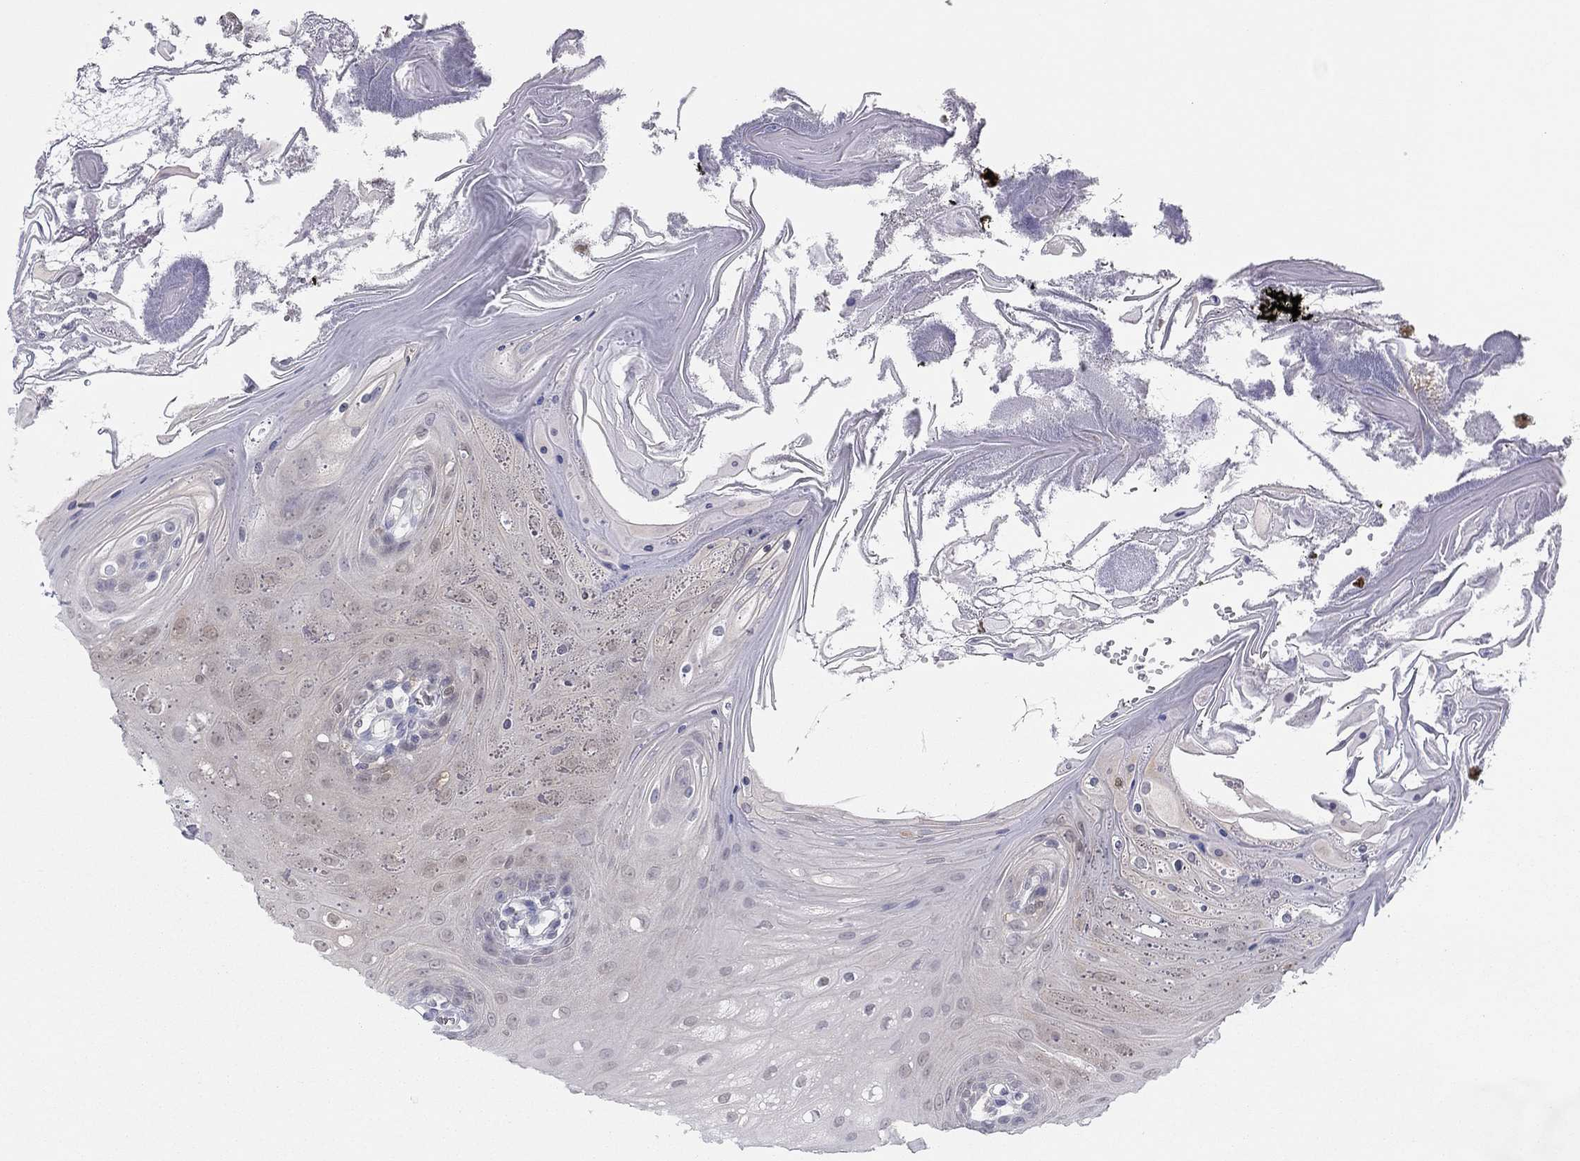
{"staining": {"intensity": "negative", "quantity": "none", "location": "none"}, "tissue": "oral mucosa", "cell_type": "Squamous epithelial cells", "image_type": "normal", "snomed": [{"axis": "morphology", "description": "Normal tissue, NOS"}, {"axis": "morphology", "description": "Squamous cell carcinoma, NOS"}, {"axis": "topography", "description": "Oral tissue"}, {"axis": "topography", "description": "Head-Neck"}], "caption": "A micrograph of oral mucosa stained for a protein reveals no brown staining in squamous epithelial cells. (DAB (3,3'-diaminobenzidine) IHC, high magnification).", "gene": "PDXK", "patient": {"sex": "male", "age": 69}}